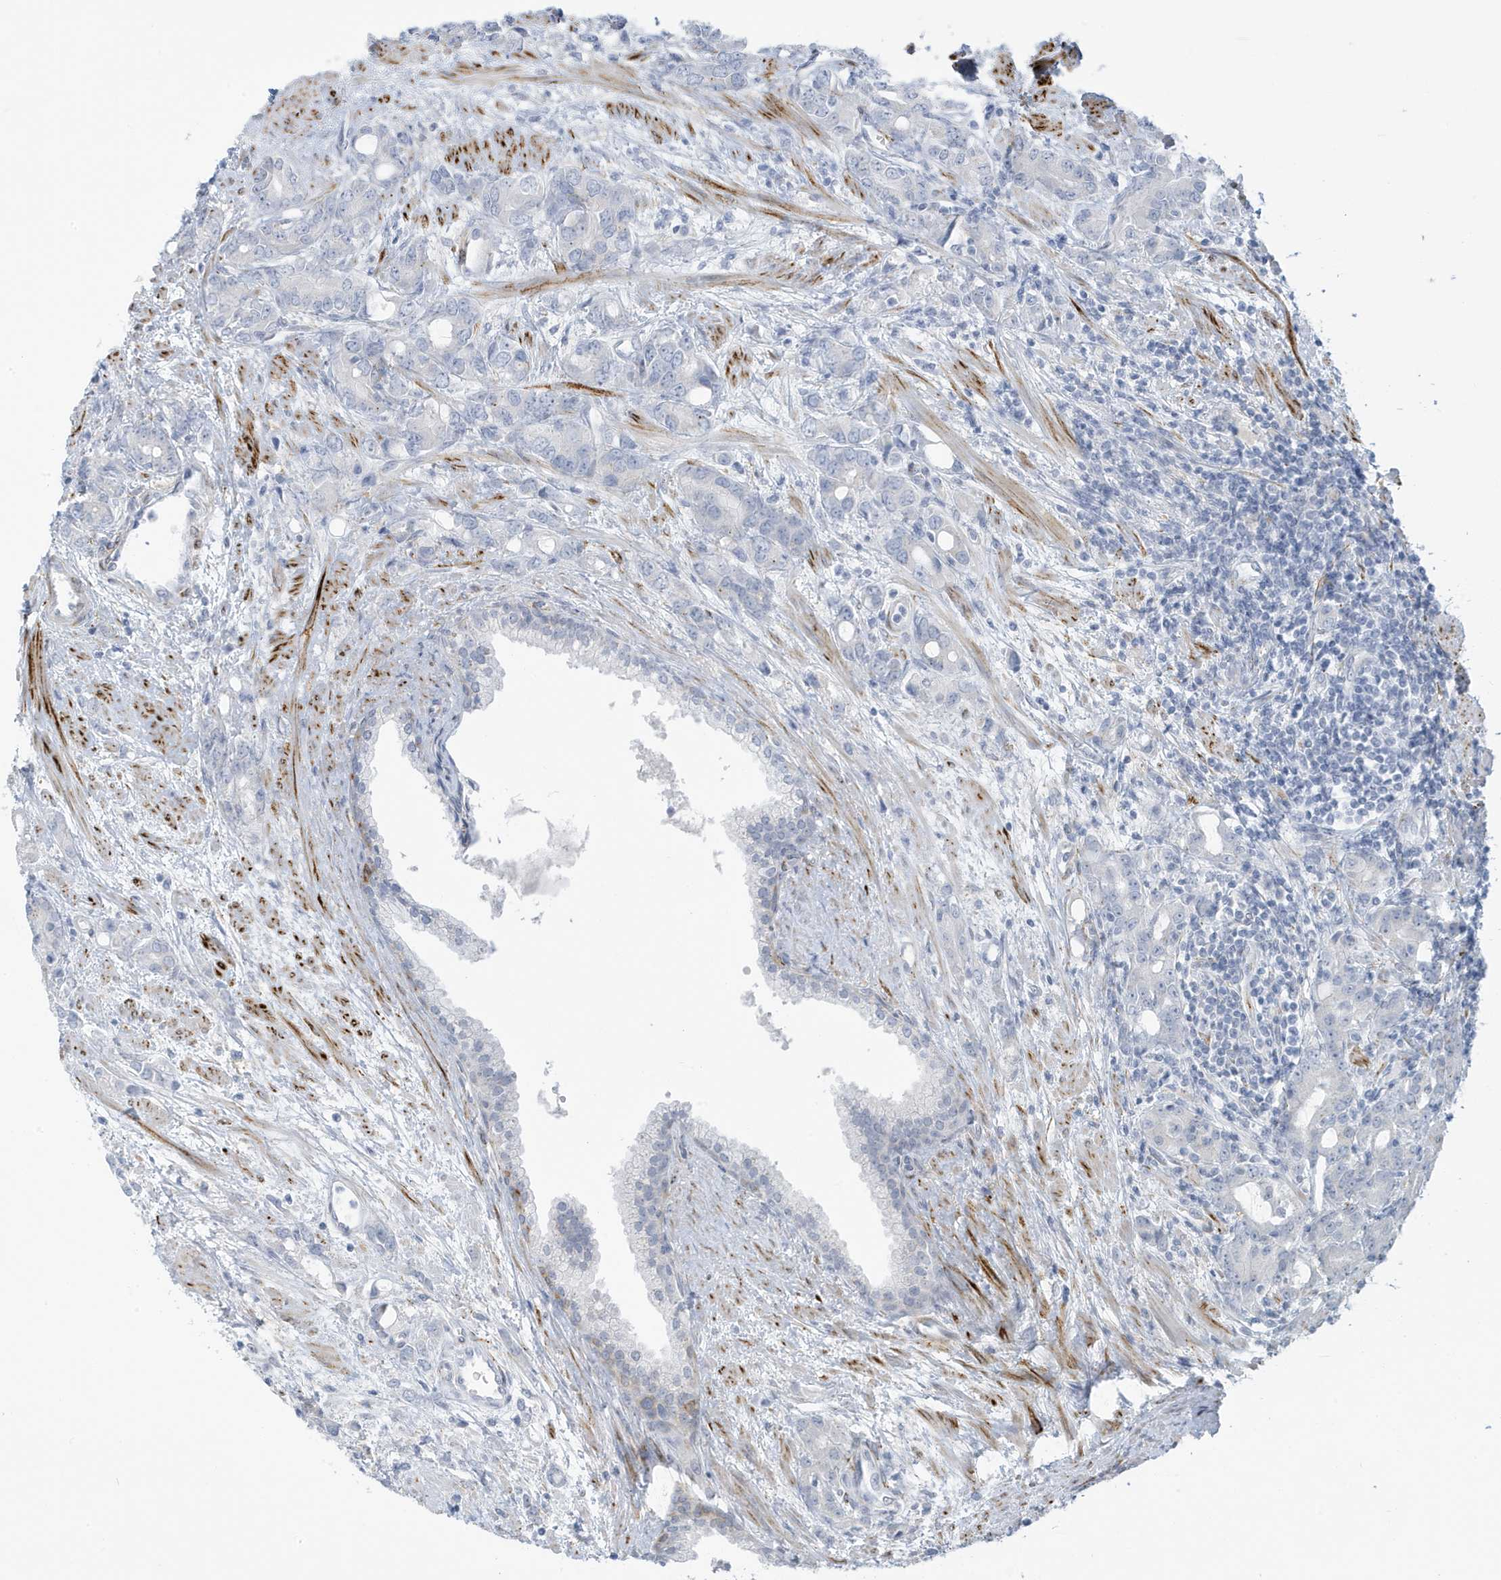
{"staining": {"intensity": "negative", "quantity": "none", "location": "none"}, "tissue": "prostate cancer", "cell_type": "Tumor cells", "image_type": "cancer", "snomed": [{"axis": "morphology", "description": "Adenocarcinoma, High grade"}, {"axis": "topography", "description": "Prostate"}], "caption": "Immunohistochemical staining of prostate cancer exhibits no significant staining in tumor cells. The staining was performed using DAB (3,3'-diaminobenzidine) to visualize the protein expression in brown, while the nuclei were stained in blue with hematoxylin (Magnification: 20x).", "gene": "PERM1", "patient": {"sex": "male", "age": 62}}